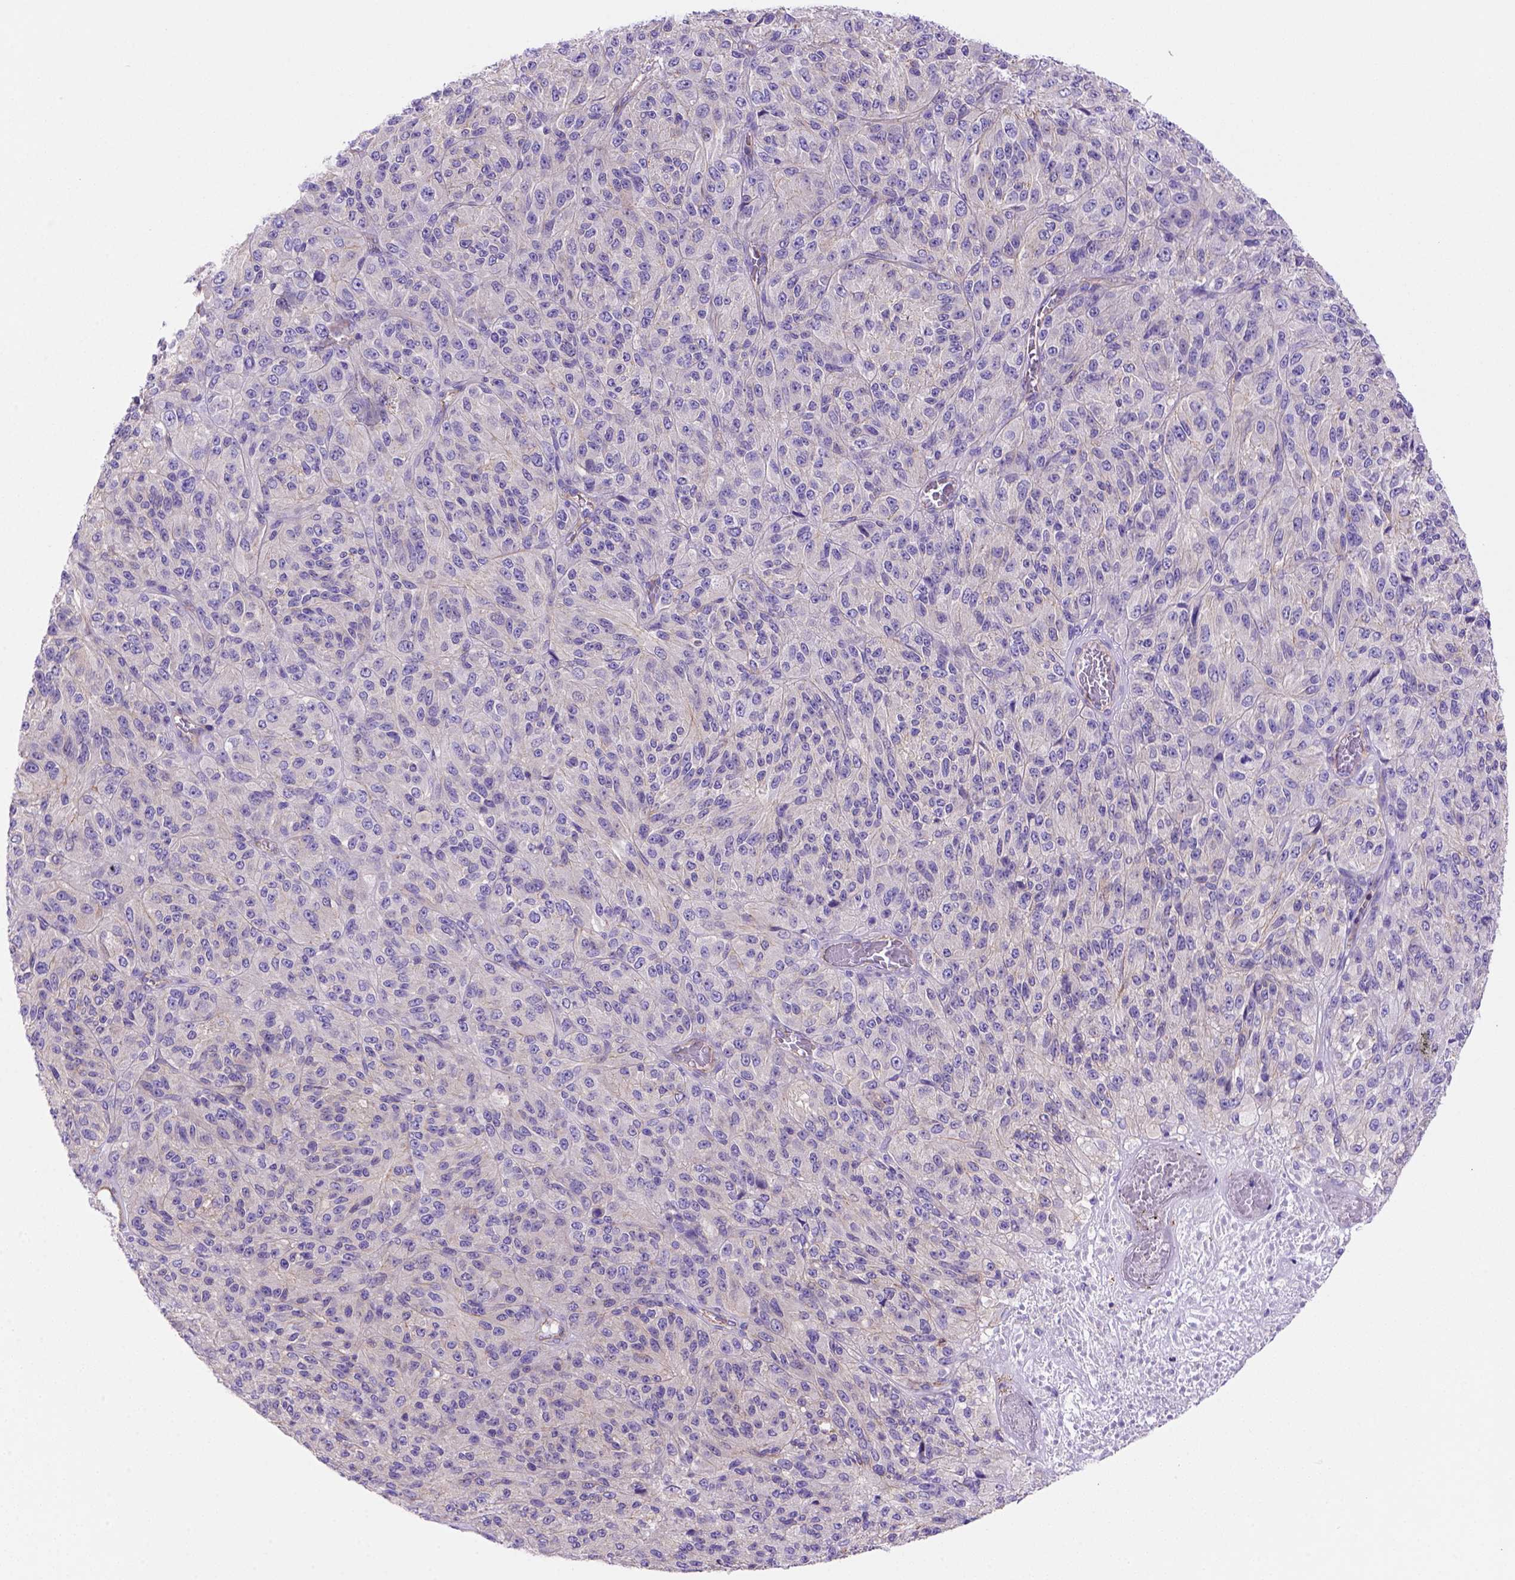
{"staining": {"intensity": "weak", "quantity": "<25%", "location": "cytoplasmic/membranous"}, "tissue": "melanoma", "cell_type": "Tumor cells", "image_type": "cancer", "snomed": [{"axis": "morphology", "description": "Malignant melanoma, Metastatic site"}, {"axis": "topography", "description": "Brain"}], "caption": "Immunohistochemistry (IHC) photomicrograph of human malignant melanoma (metastatic site) stained for a protein (brown), which displays no positivity in tumor cells. (DAB (3,3'-diaminobenzidine) immunohistochemistry (IHC) with hematoxylin counter stain).", "gene": "PEX12", "patient": {"sex": "female", "age": 56}}